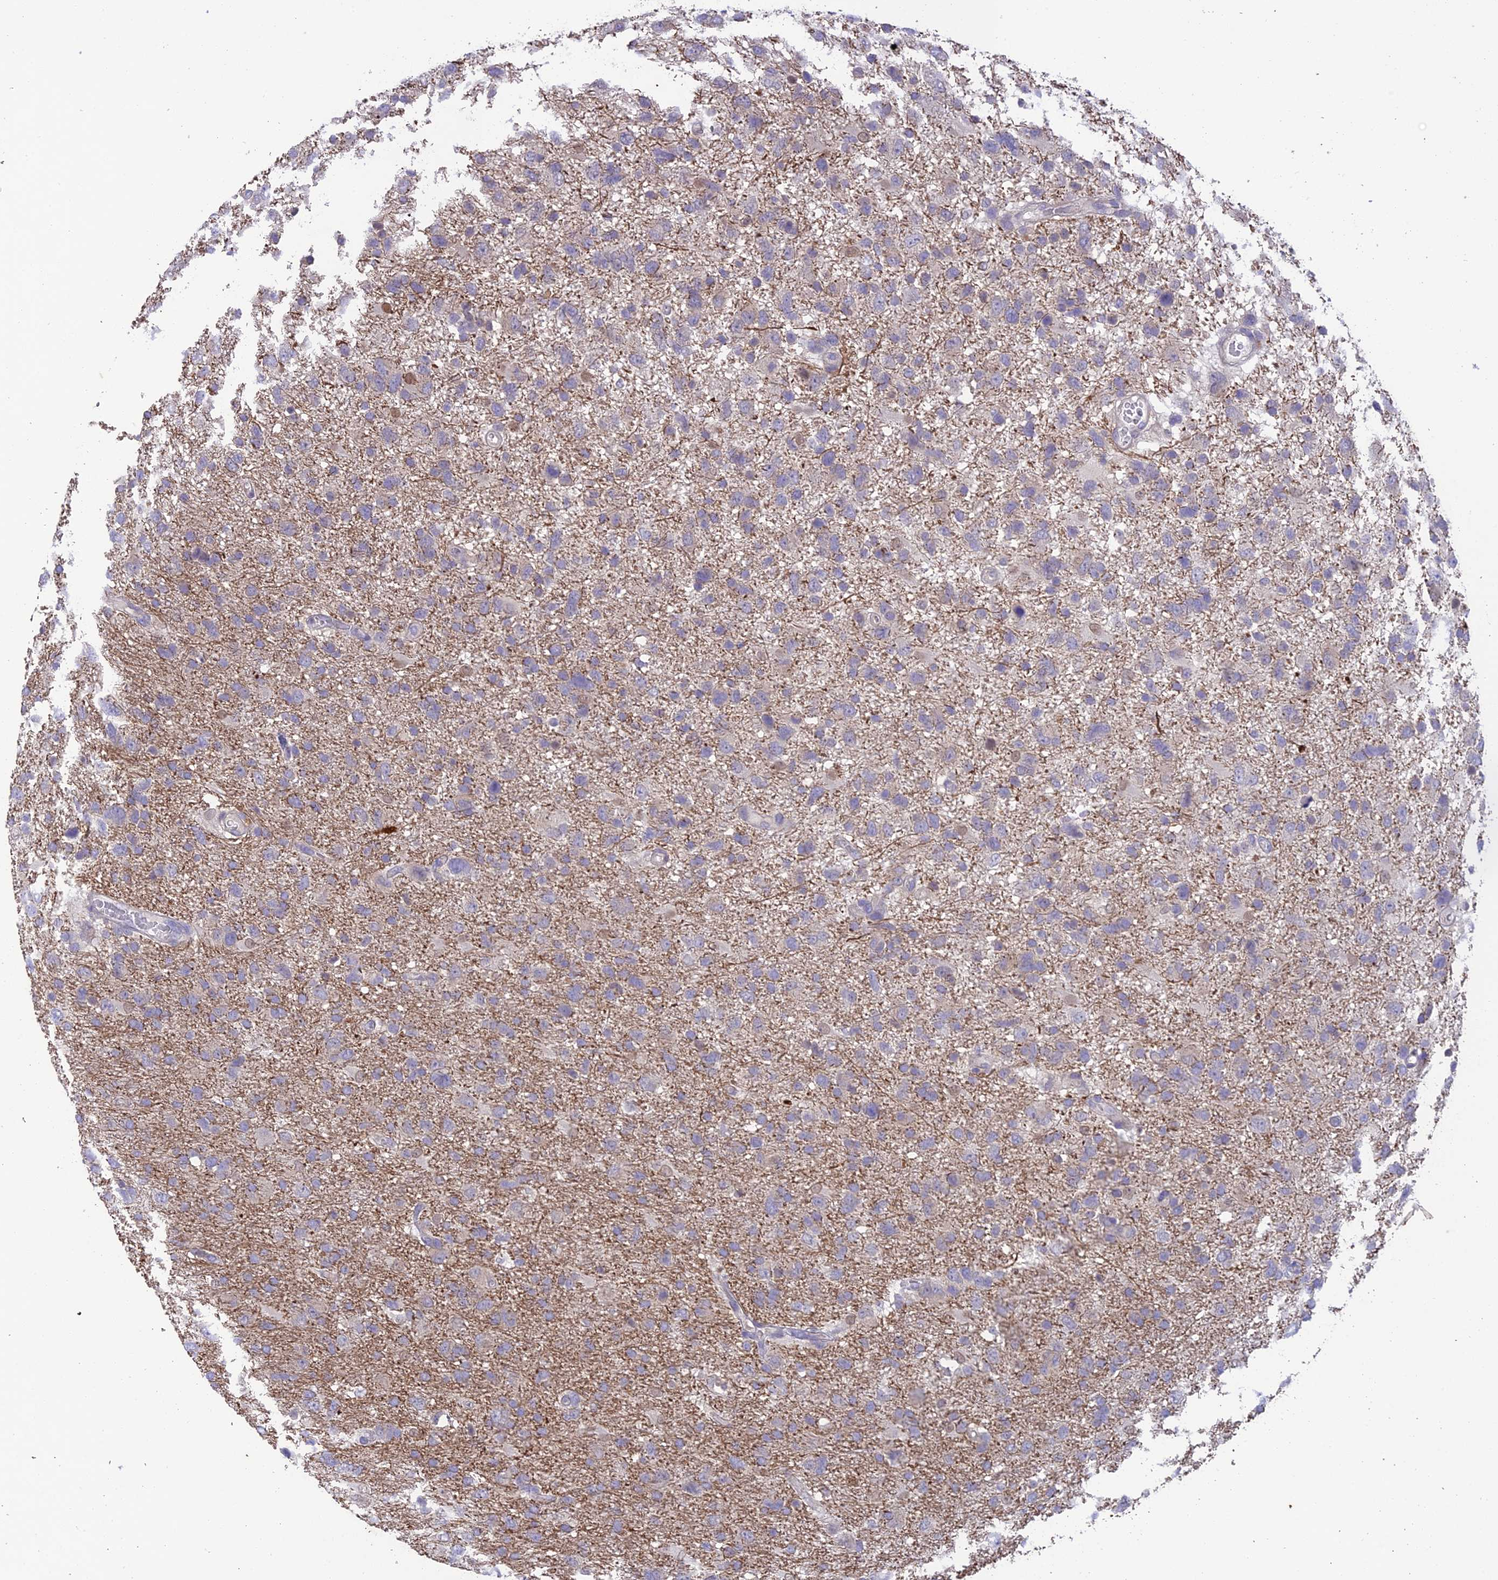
{"staining": {"intensity": "negative", "quantity": "none", "location": "none"}, "tissue": "glioma", "cell_type": "Tumor cells", "image_type": "cancer", "snomed": [{"axis": "morphology", "description": "Glioma, malignant, High grade"}, {"axis": "topography", "description": "Brain"}], "caption": "This is an immunohistochemistry image of human malignant high-grade glioma. There is no expression in tumor cells.", "gene": "BMT2", "patient": {"sex": "male", "age": 61}}